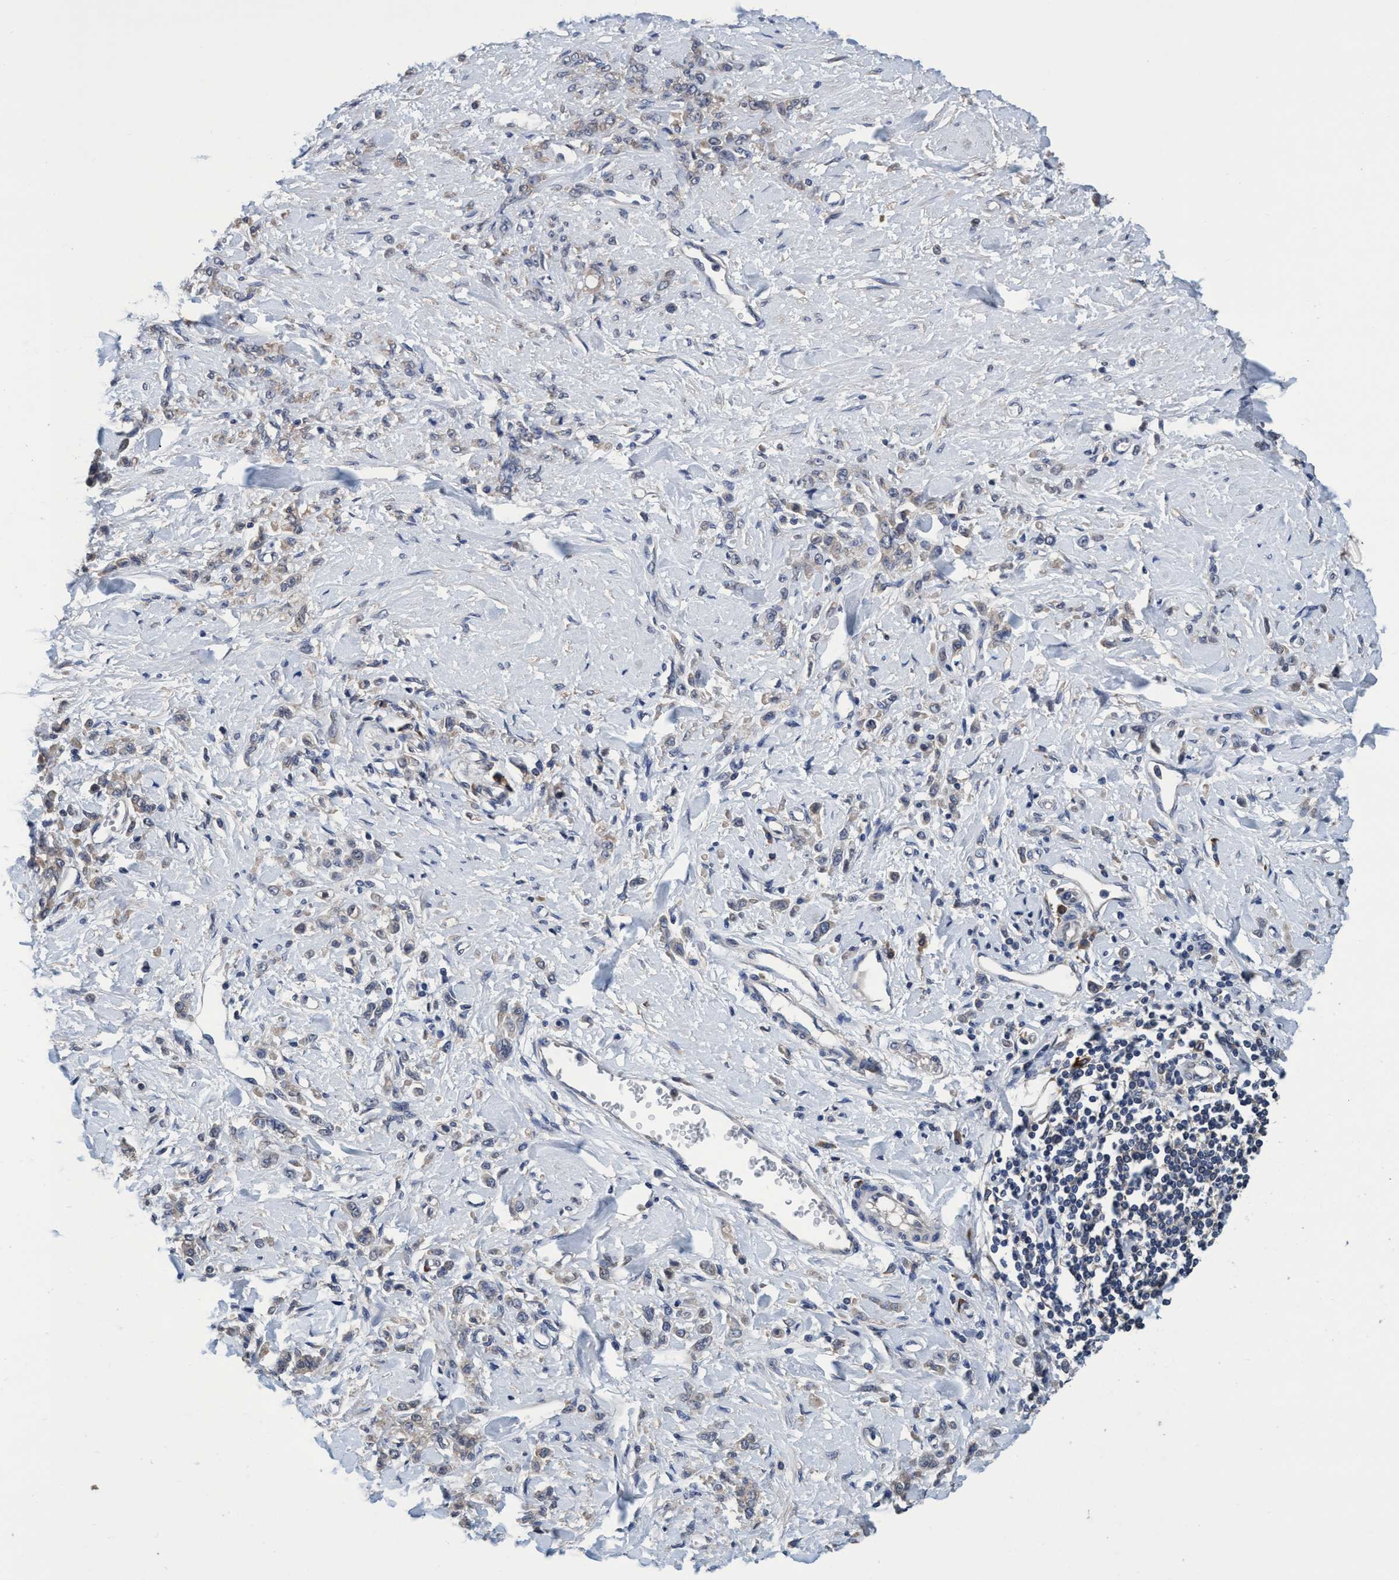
{"staining": {"intensity": "weak", "quantity": "<25%", "location": "cytoplasmic/membranous"}, "tissue": "stomach cancer", "cell_type": "Tumor cells", "image_type": "cancer", "snomed": [{"axis": "morphology", "description": "Normal tissue, NOS"}, {"axis": "morphology", "description": "Adenocarcinoma, NOS"}, {"axis": "topography", "description": "Stomach"}], "caption": "Immunohistochemical staining of stomach cancer reveals no significant expression in tumor cells.", "gene": "CALCOCO2", "patient": {"sex": "male", "age": 82}}